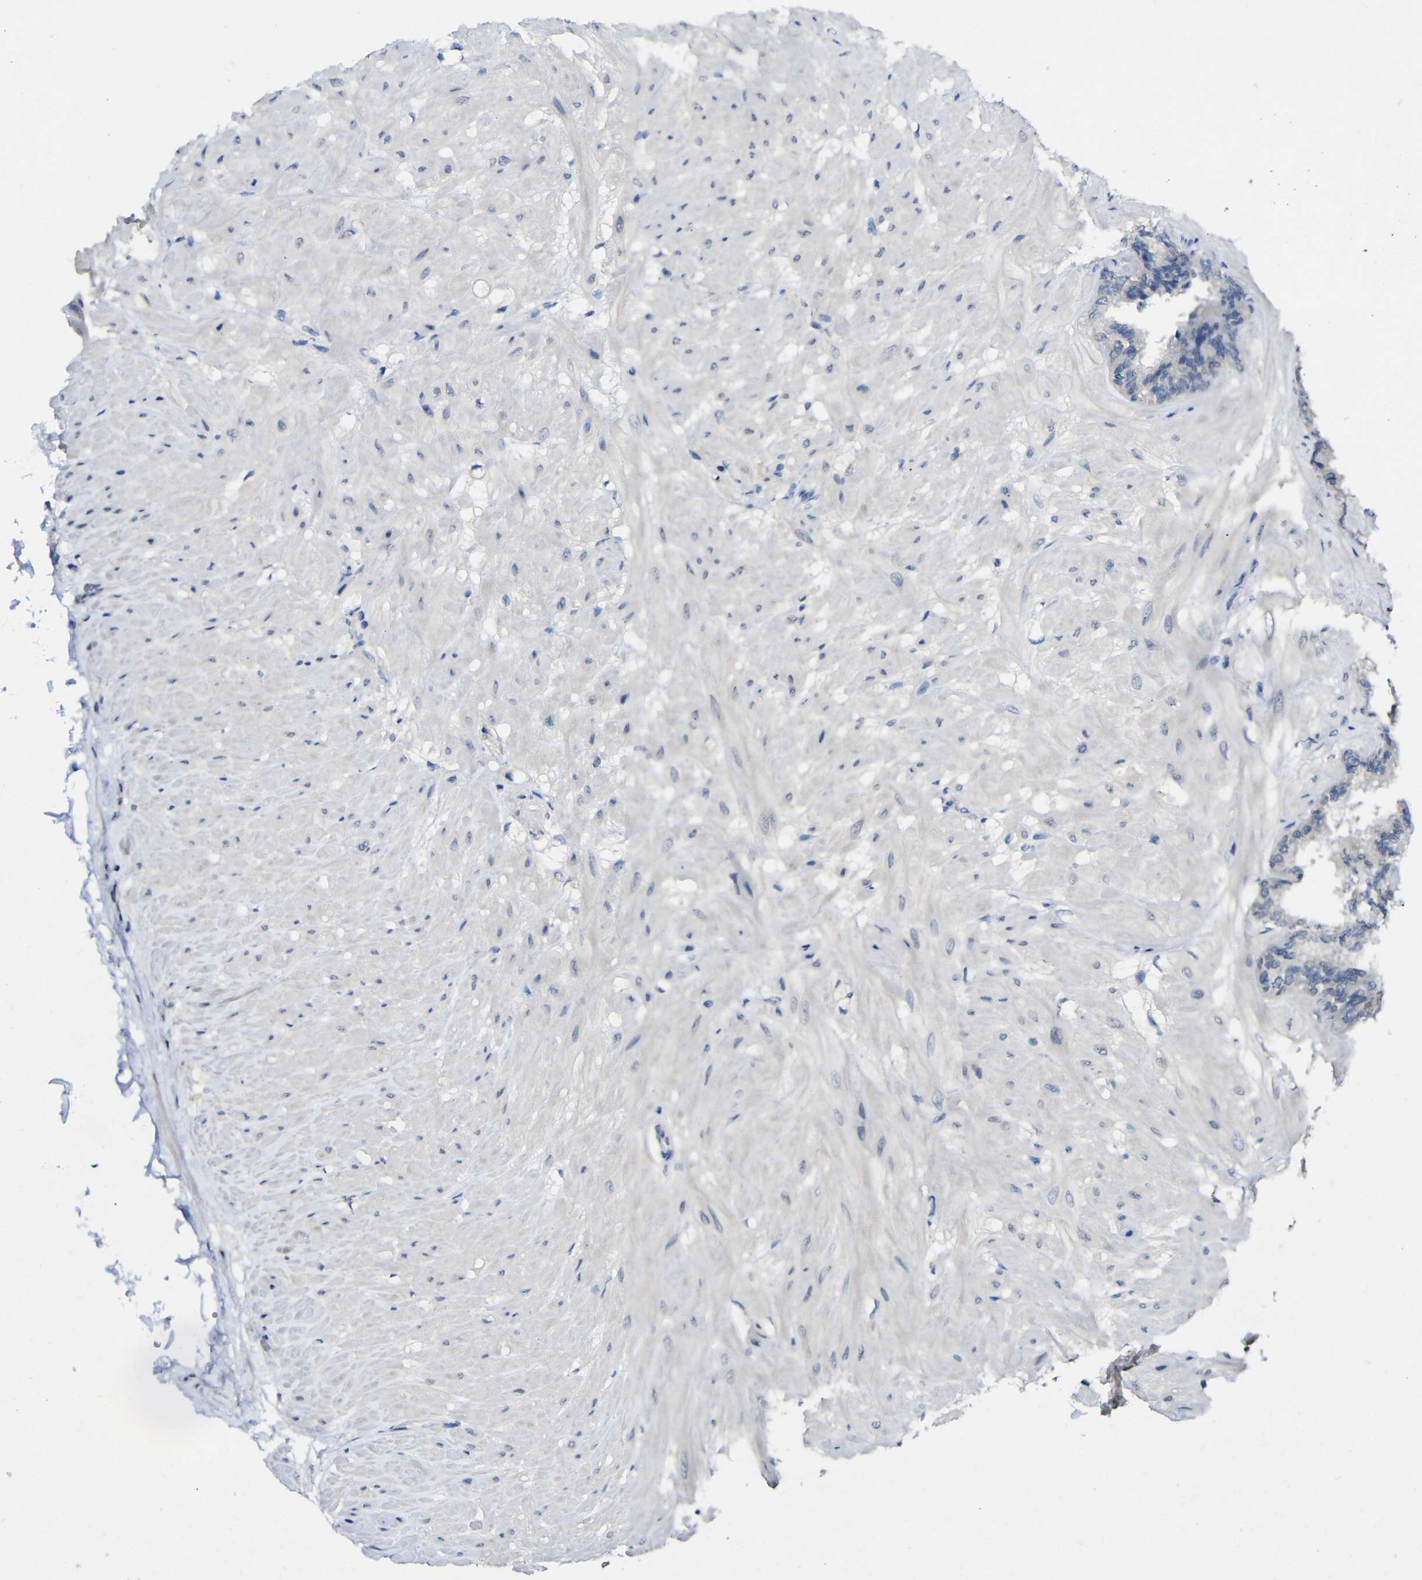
{"staining": {"intensity": "negative", "quantity": "none", "location": "none"}, "tissue": "seminal vesicle", "cell_type": "Glandular cells", "image_type": "normal", "snomed": [{"axis": "morphology", "description": "Normal tissue, NOS"}, {"axis": "topography", "description": "Seminal veicle"}], "caption": "IHC micrograph of unremarkable seminal vesicle stained for a protein (brown), which demonstrates no positivity in glandular cells. Brightfield microscopy of immunohistochemistry stained with DAB (3,3'-diaminobenzidine) (brown) and hematoxylin (blue), captured at high magnification.", "gene": "HNF1A", "patient": {"sex": "male", "age": 46}}